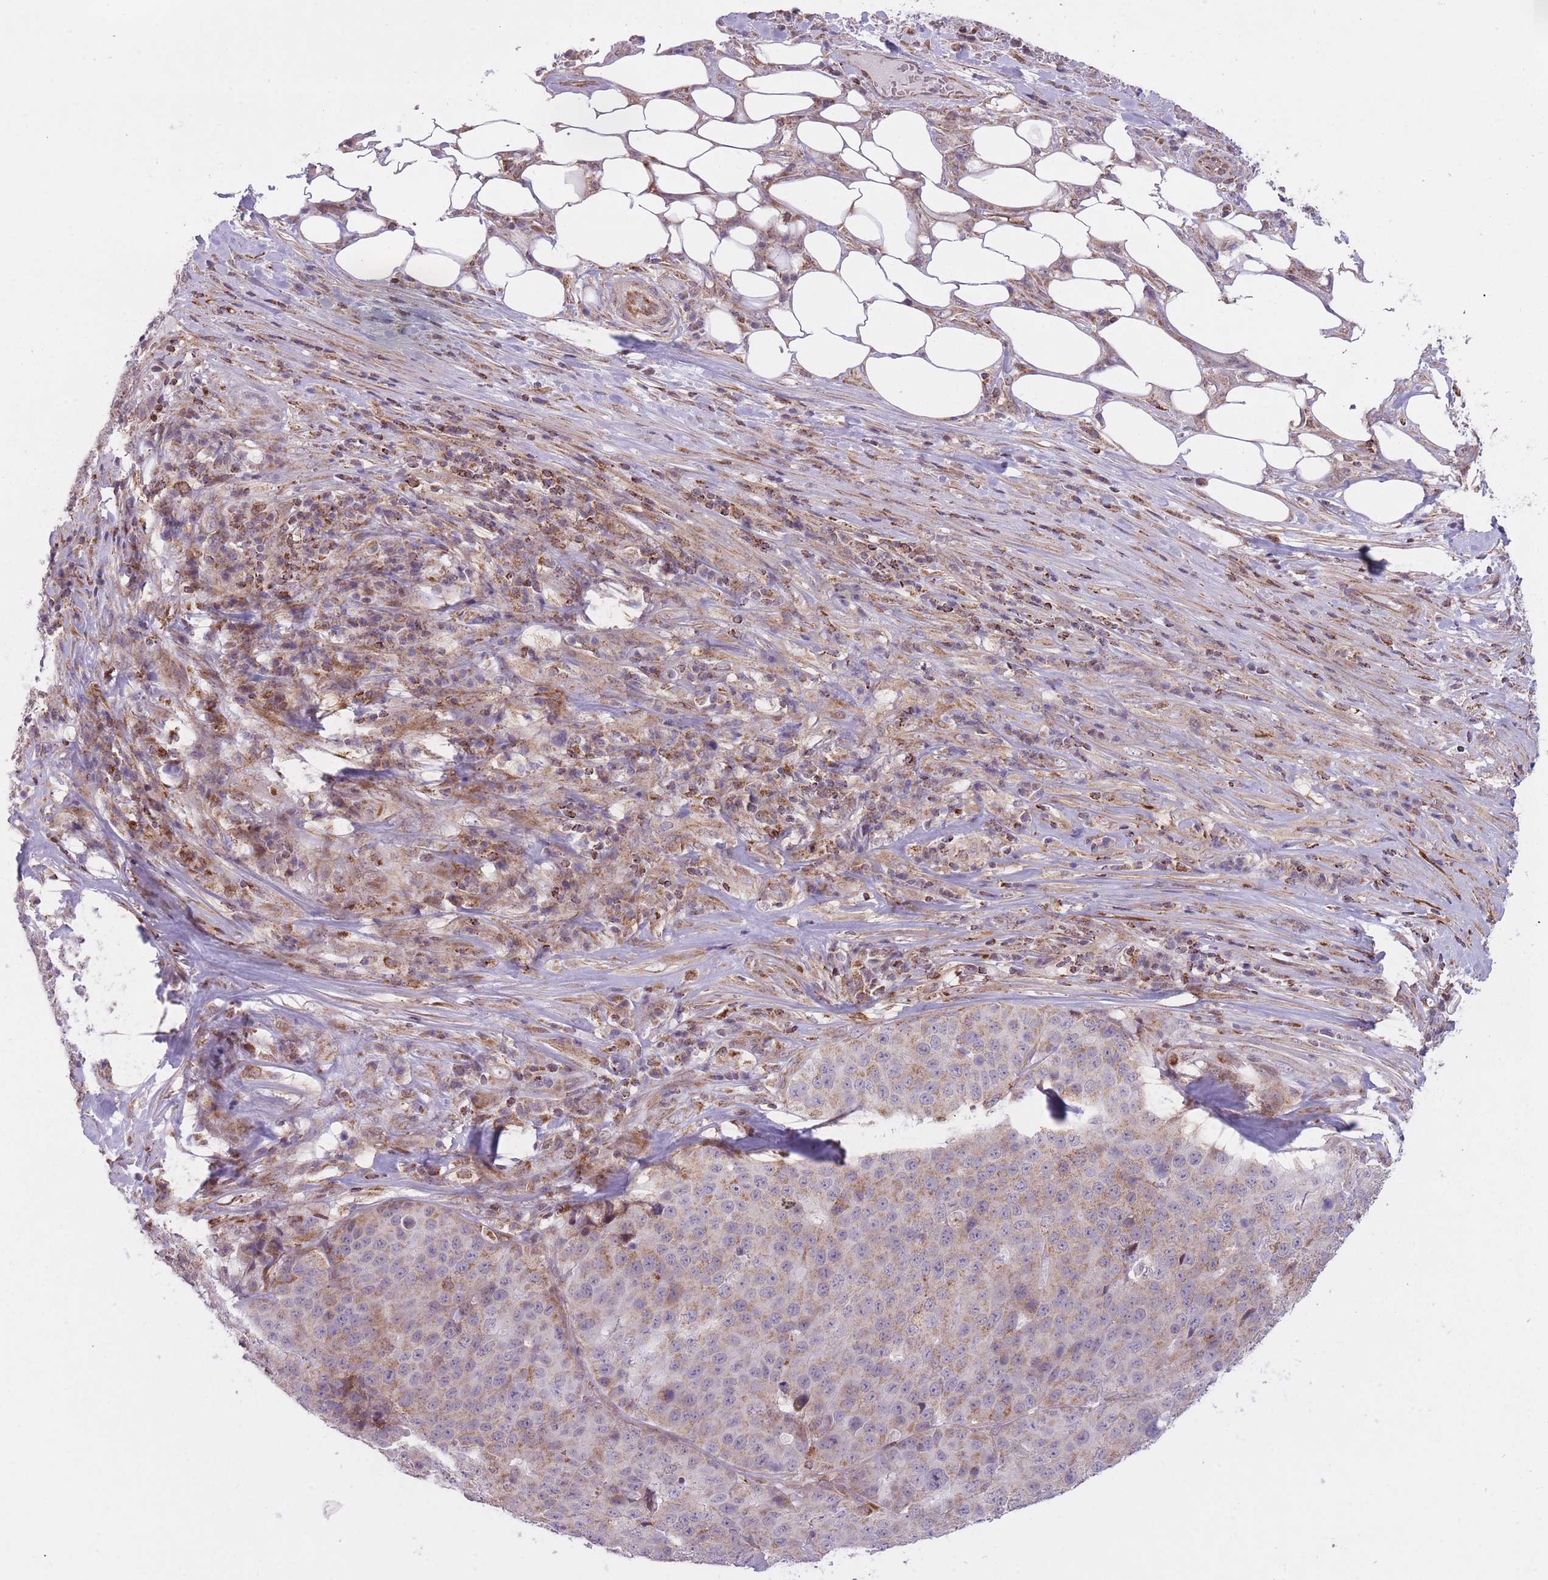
{"staining": {"intensity": "moderate", "quantity": "<25%", "location": "cytoplasmic/membranous"}, "tissue": "stomach cancer", "cell_type": "Tumor cells", "image_type": "cancer", "snomed": [{"axis": "morphology", "description": "Adenocarcinoma, NOS"}, {"axis": "topography", "description": "Stomach"}], "caption": "The micrograph reveals a brown stain indicating the presence of a protein in the cytoplasmic/membranous of tumor cells in stomach cancer (adenocarcinoma).", "gene": "DPYSL4", "patient": {"sex": "male", "age": 71}}